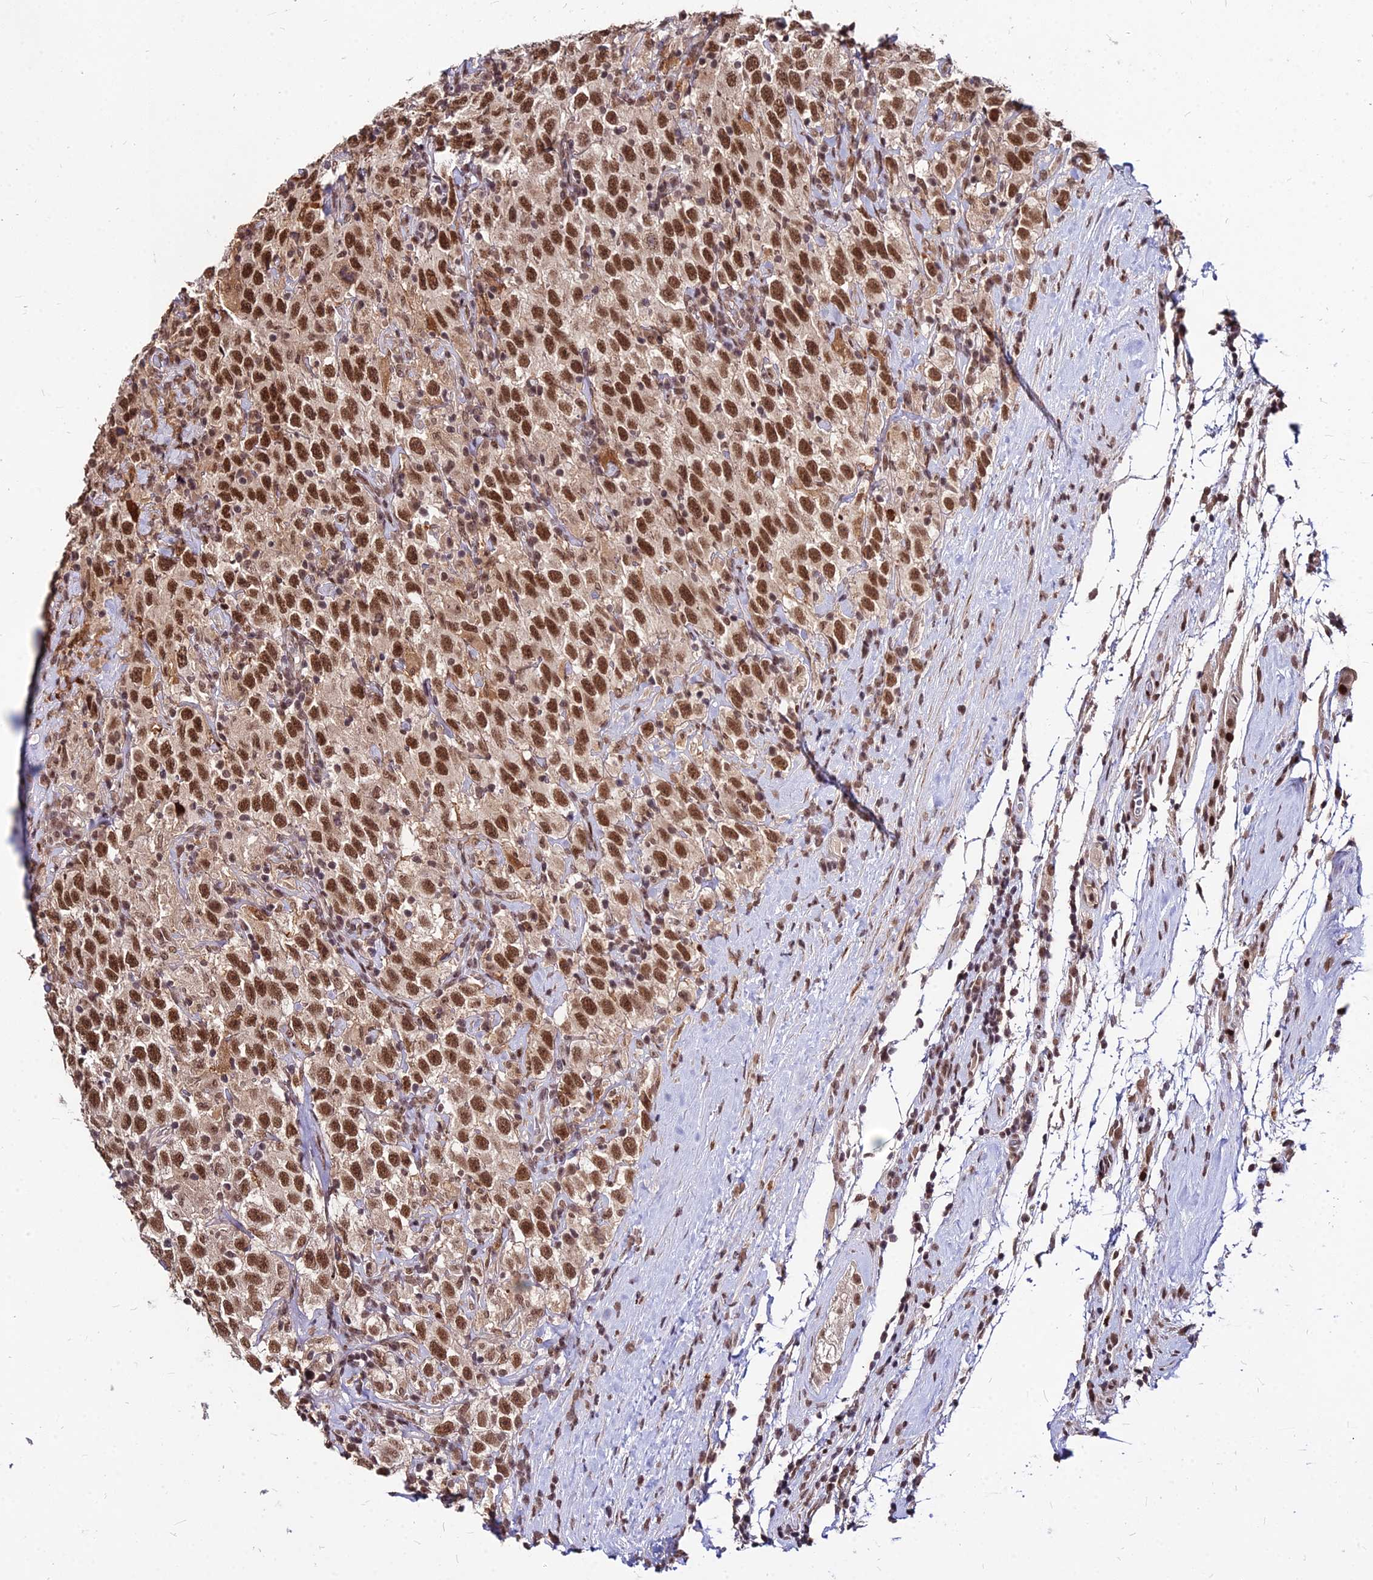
{"staining": {"intensity": "strong", "quantity": ">75%", "location": "nuclear"}, "tissue": "testis cancer", "cell_type": "Tumor cells", "image_type": "cancer", "snomed": [{"axis": "morphology", "description": "Seminoma, NOS"}, {"axis": "topography", "description": "Testis"}], "caption": "IHC photomicrograph of neoplastic tissue: human testis cancer stained using immunohistochemistry (IHC) exhibits high levels of strong protein expression localized specifically in the nuclear of tumor cells, appearing as a nuclear brown color.", "gene": "ZBED4", "patient": {"sex": "male", "age": 41}}